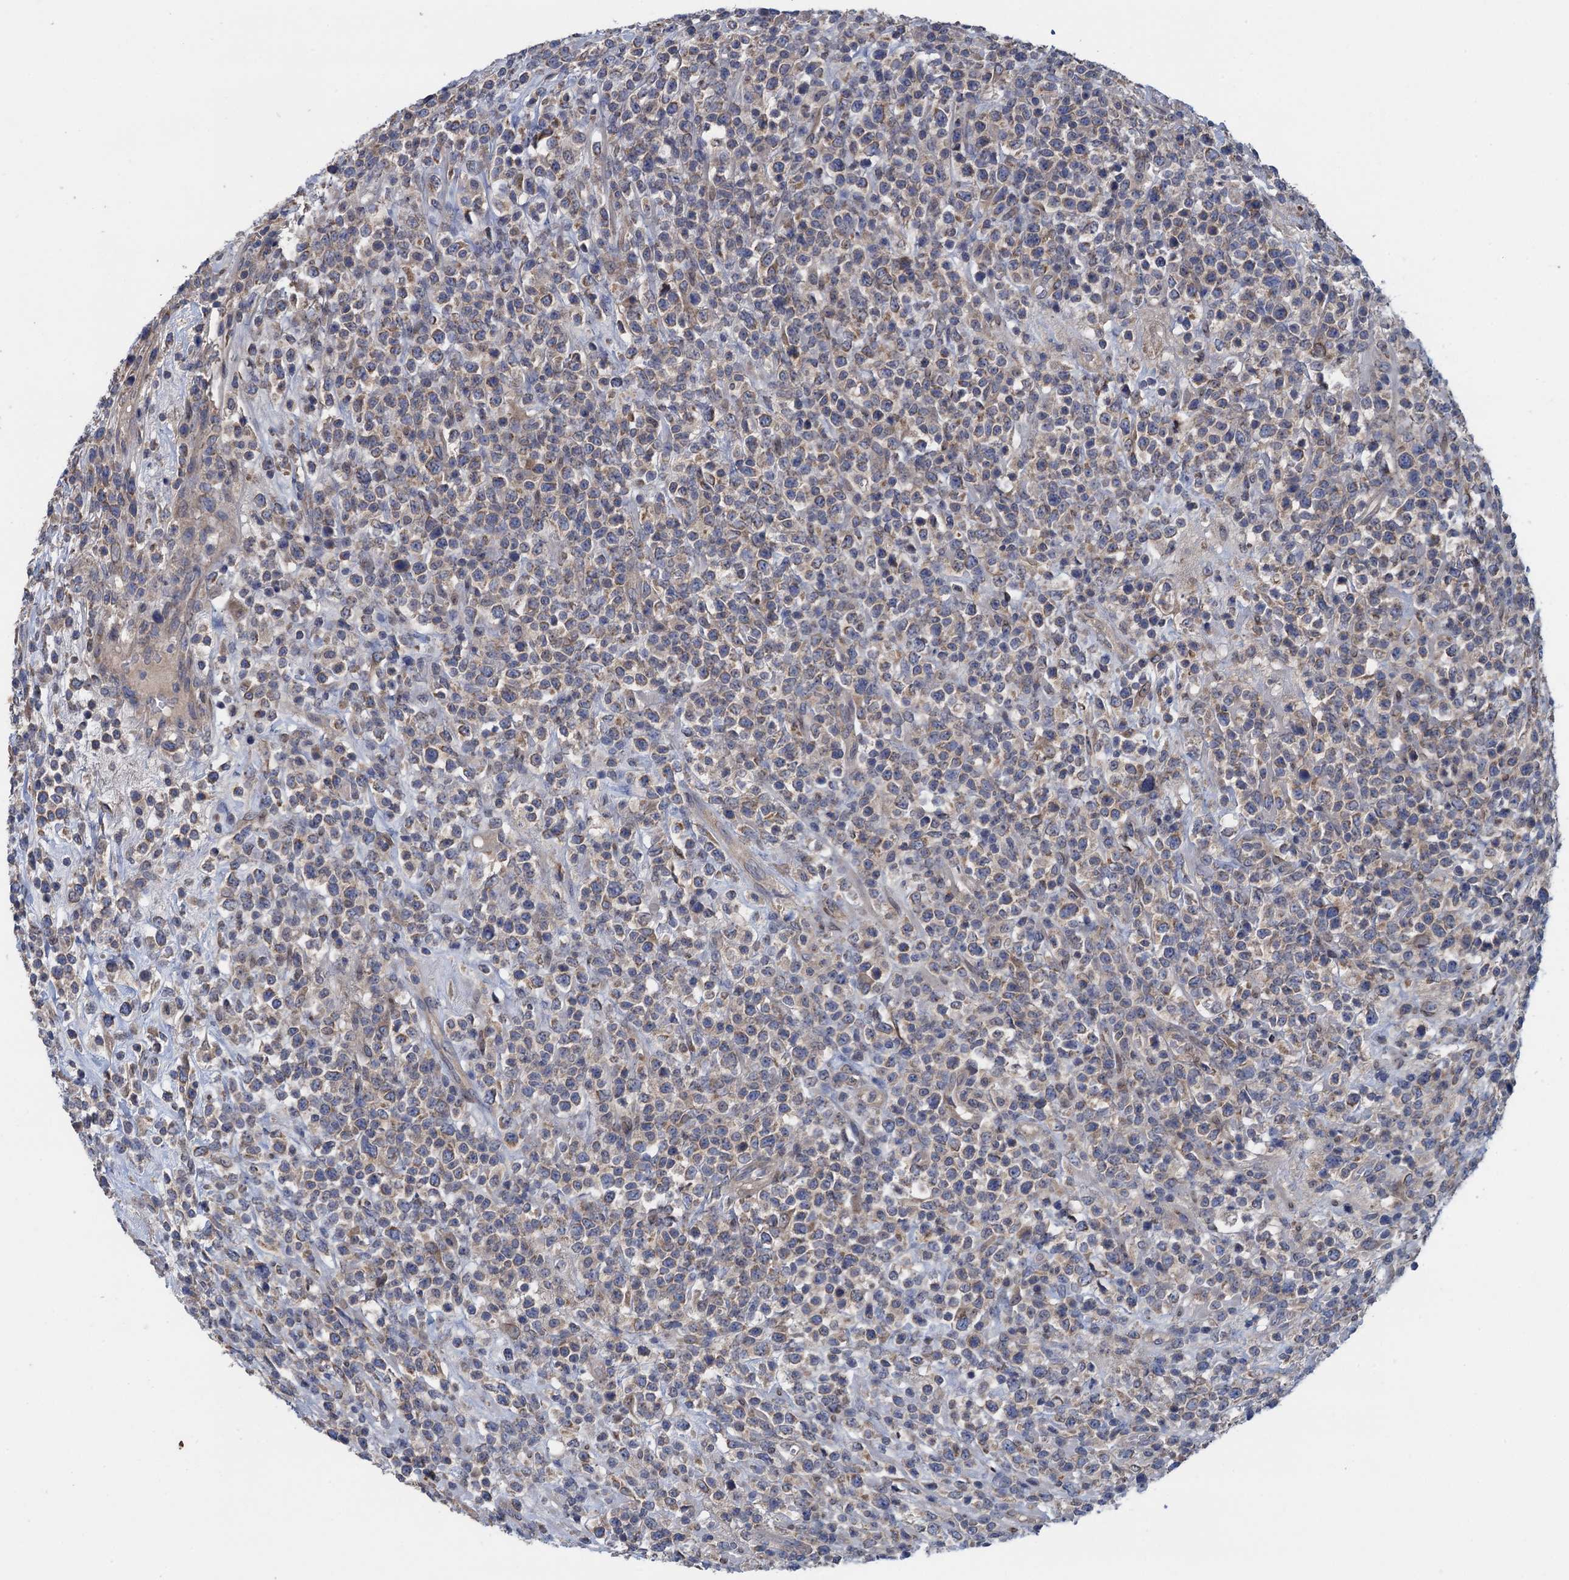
{"staining": {"intensity": "weak", "quantity": "25%-75%", "location": "cytoplasmic/membranous"}, "tissue": "lymphoma", "cell_type": "Tumor cells", "image_type": "cancer", "snomed": [{"axis": "morphology", "description": "Malignant lymphoma, non-Hodgkin's type, High grade"}, {"axis": "topography", "description": "Colon"}], "caption": "Lymphoma stained with a protein marker reveals weak staining in tumor cells.", "gene": "CTU2", "patient": {"sex": "female", "age": 53}}